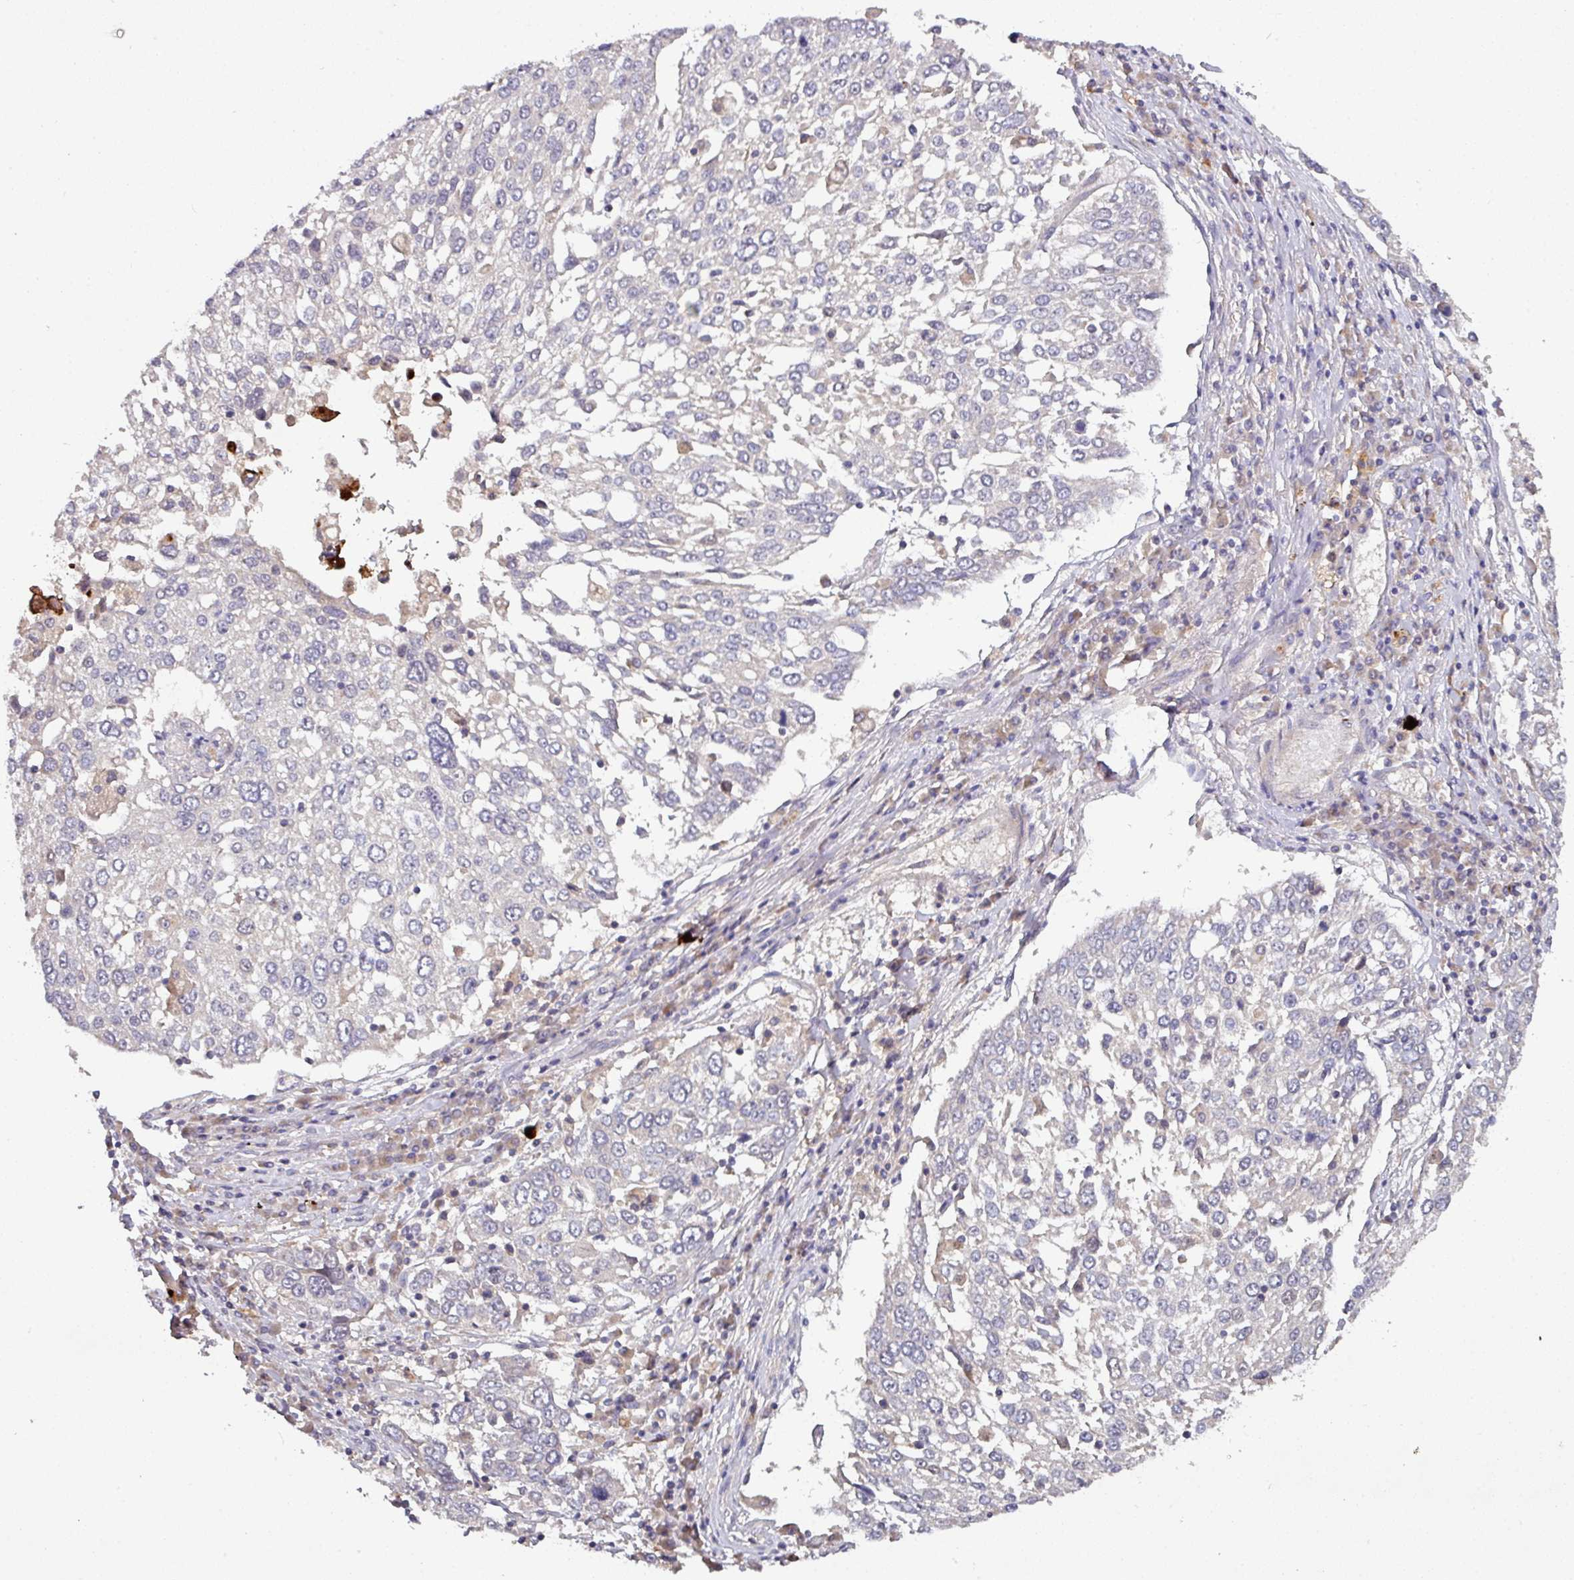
{"staining": {"intensity": "negative", "quantity": "none", "location": "none"}, "tissue": "lung cancer", "cell_type": "Tumor cells", "image_type": "cancer", "snomed": [{"axis": "morphology", "description": "Squamous cell carcinoma, NOS"}, {"axis": "topography", "description": "Lung"}], "caption": "IHC of human squamous cell carcinoma (lung) demonstrates no staining in tumor cells.", "gene": "AEBP2", "patient": {"sex": "male", "age": 65}}